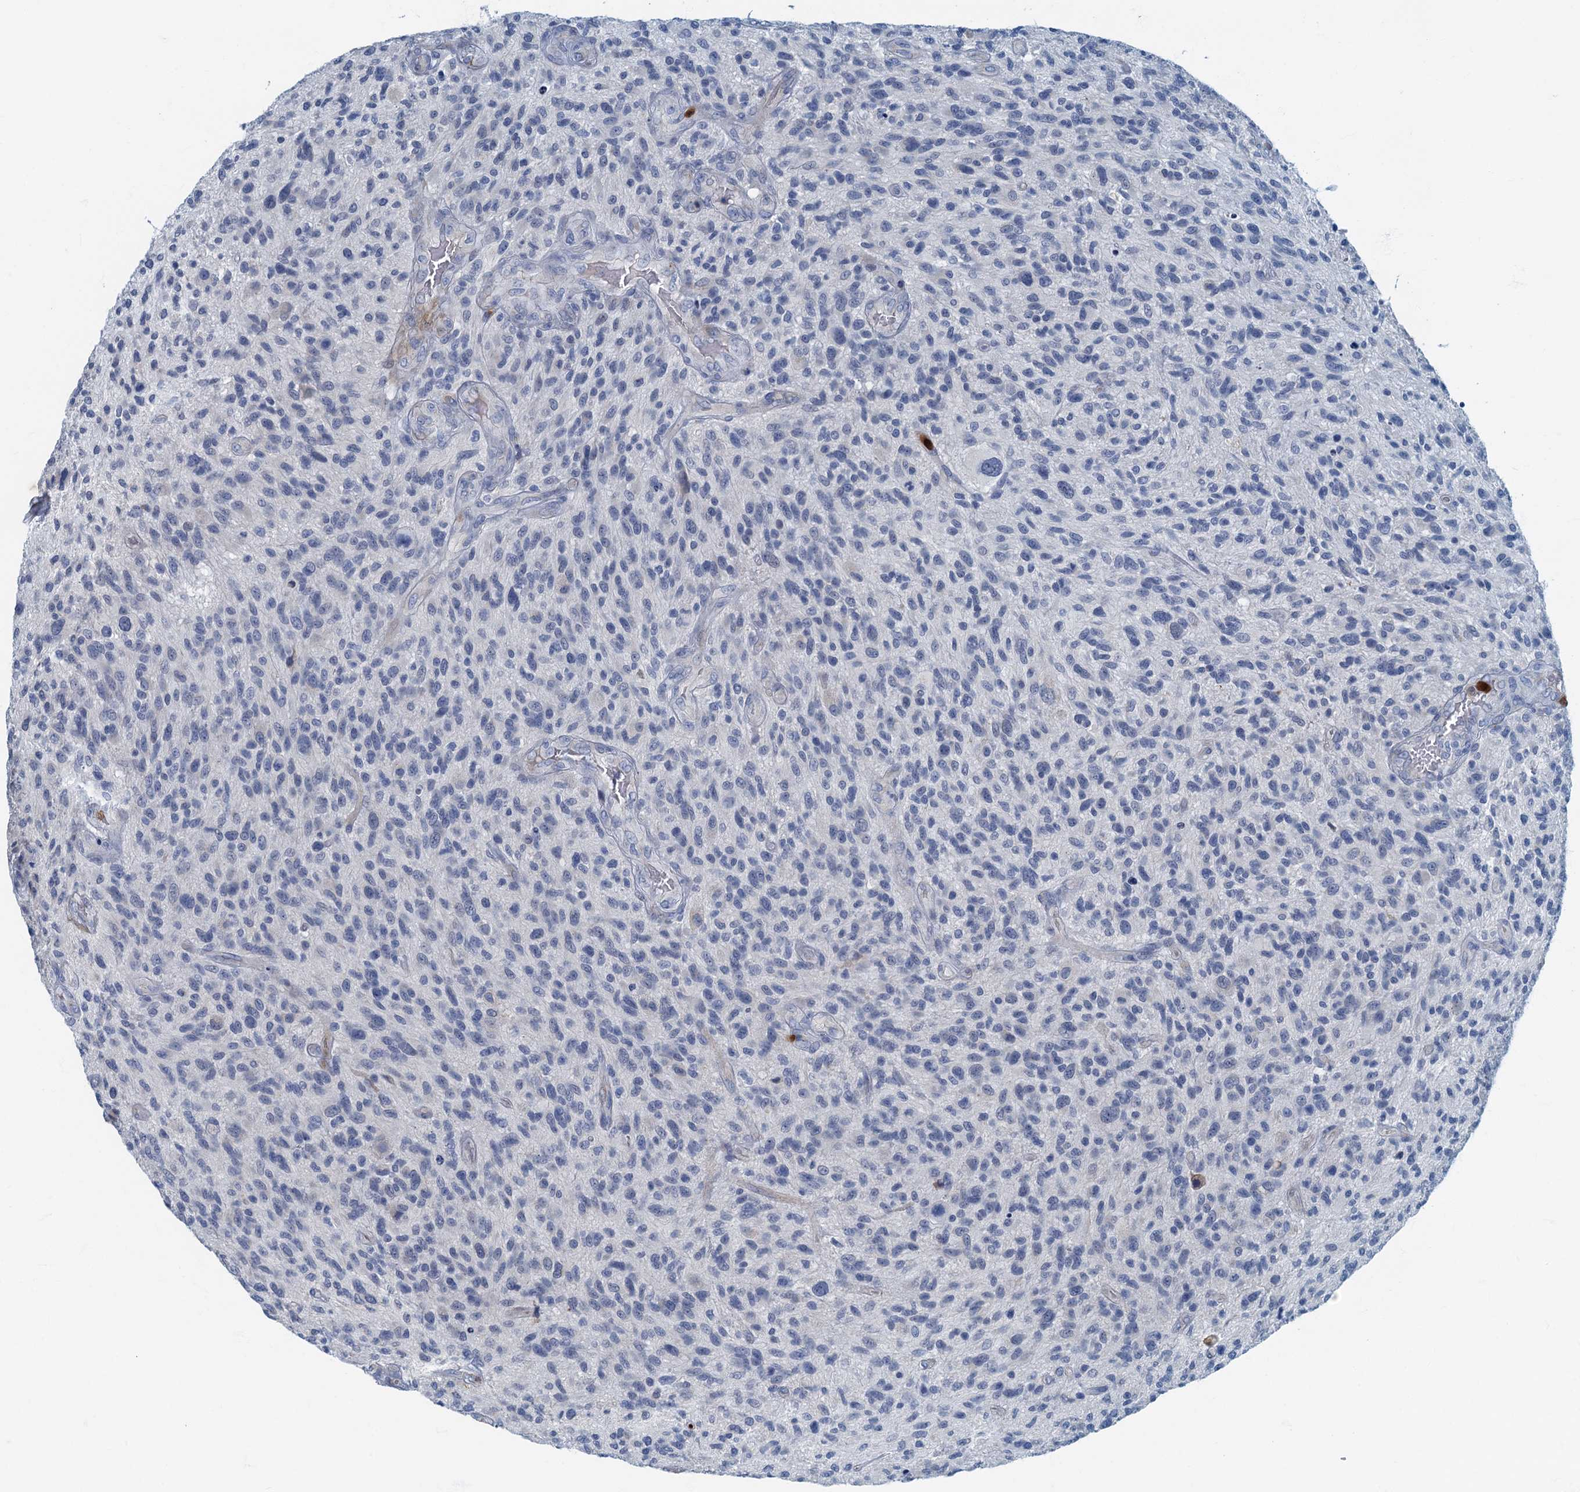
{"staining": {"intensity": "negative", "quantity": "none", "location": "none"}, "tissue": "glioma", "cell_type": "Tumor cells", "image_type": "cancer", "snomed": [{"axis": "morphology", "description": "Glioma, malignant, High grade"}, {"axis": "topography", "description": "Brain"}], "caption": "An immunohistochemistry (IHC) histopathology image of malignant glioma (high-grade) is shown. There is no staining in tumor cells of malignant glioma (high-grade).", "gene": "ANKDD1A", "patient": {"sex": "male", "age": 47}}